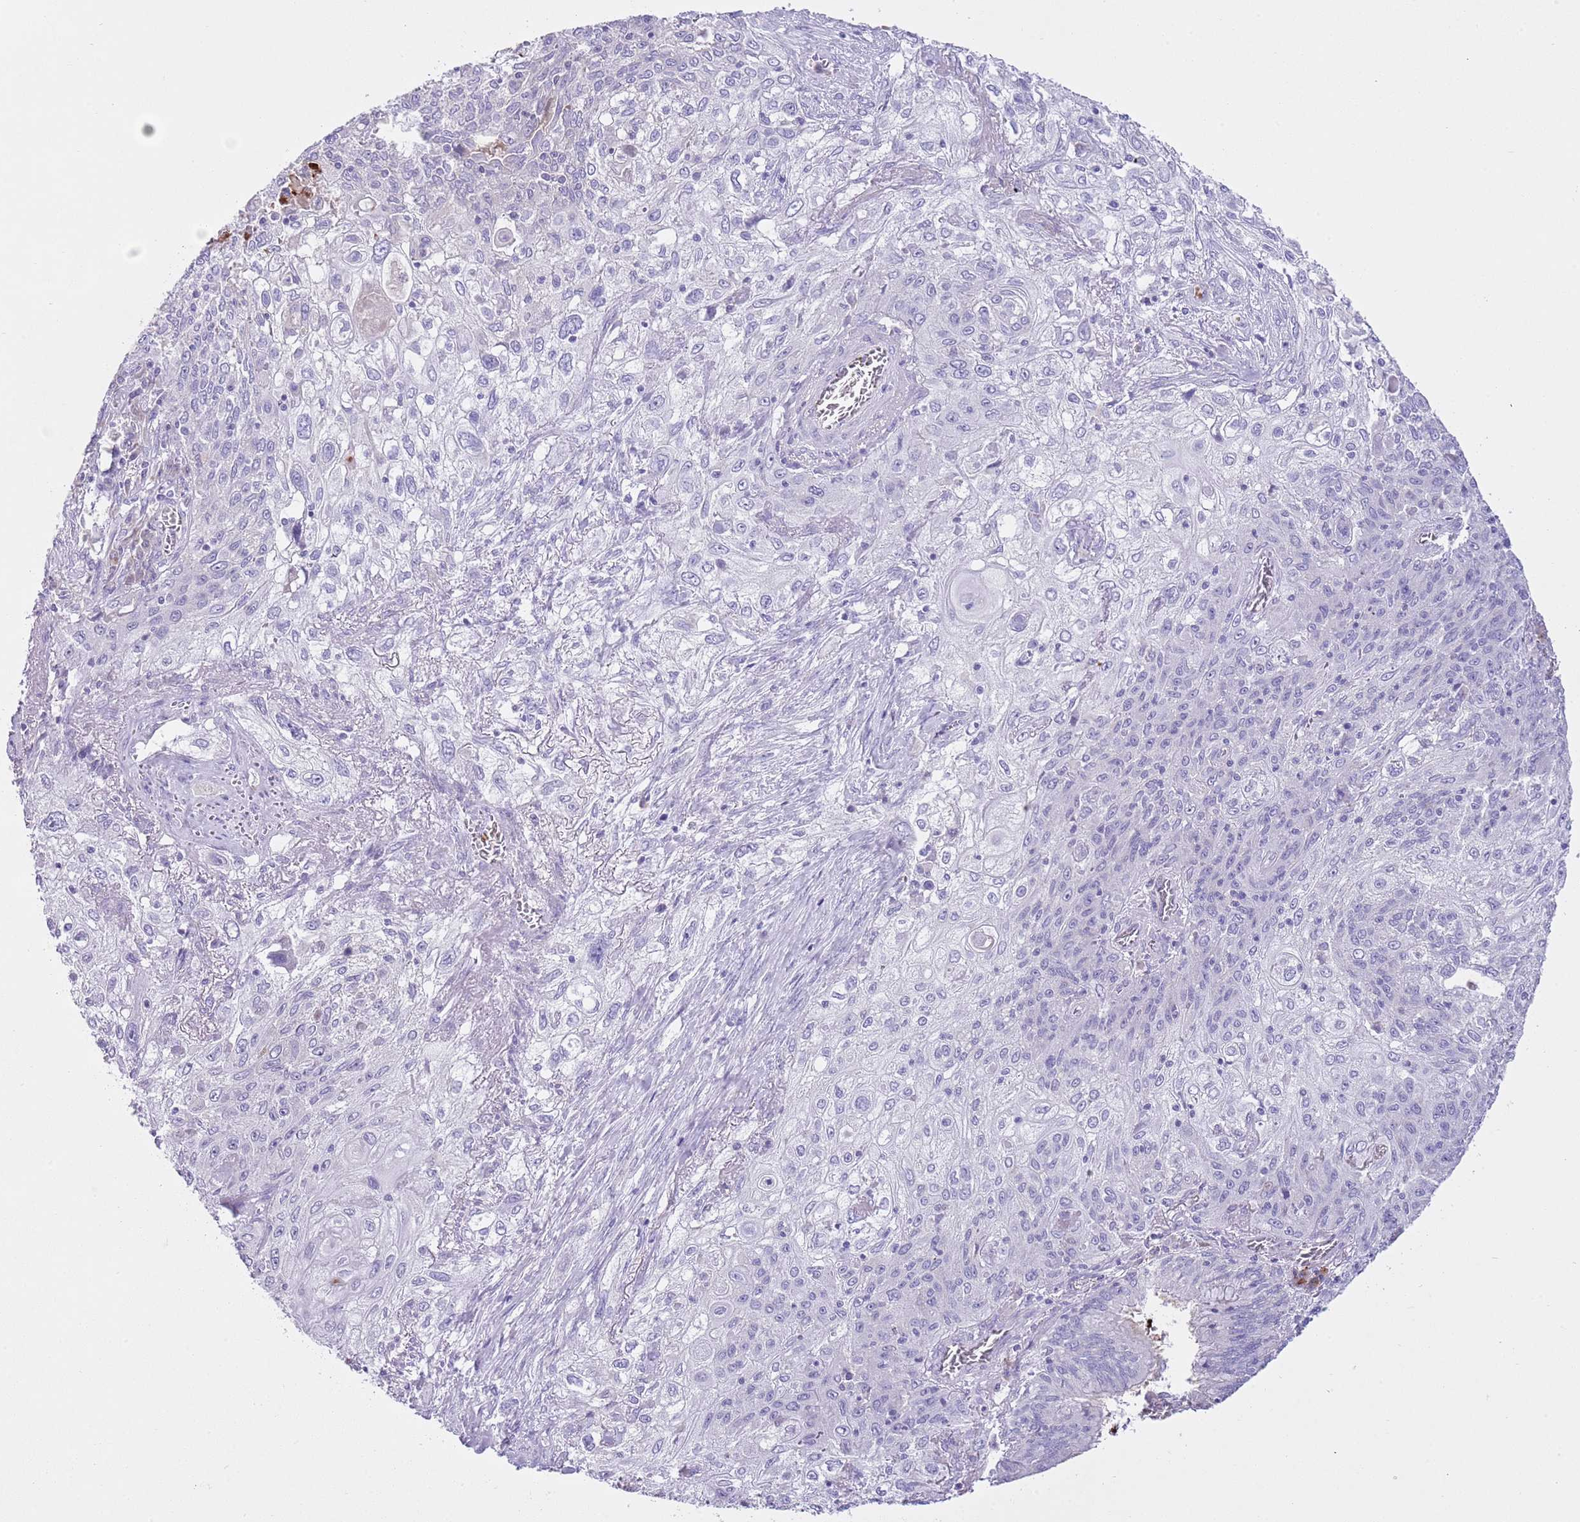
{"staining": {"intensity": "negative", "quantity": "none", "location": "none"}, "tissue": "lung cancer", "cell_type": "Tumor cells", "image_type": "cancer", "snomed": [{"axis": "morphology", "description": "Squamous cell carcinoma, NOS"}, {"axis": "topography", "description": "Lung"}], "caption": "This histopathology image is of lung cancer (squamous cell carcinoma) stained with immunohistochemistry to label a protein in brown with the nuclei are counter-stained blue. There is no expression in tumor cells.", "gene": "CLEC2A", "patient": {"sex": "female", "age": 69}}